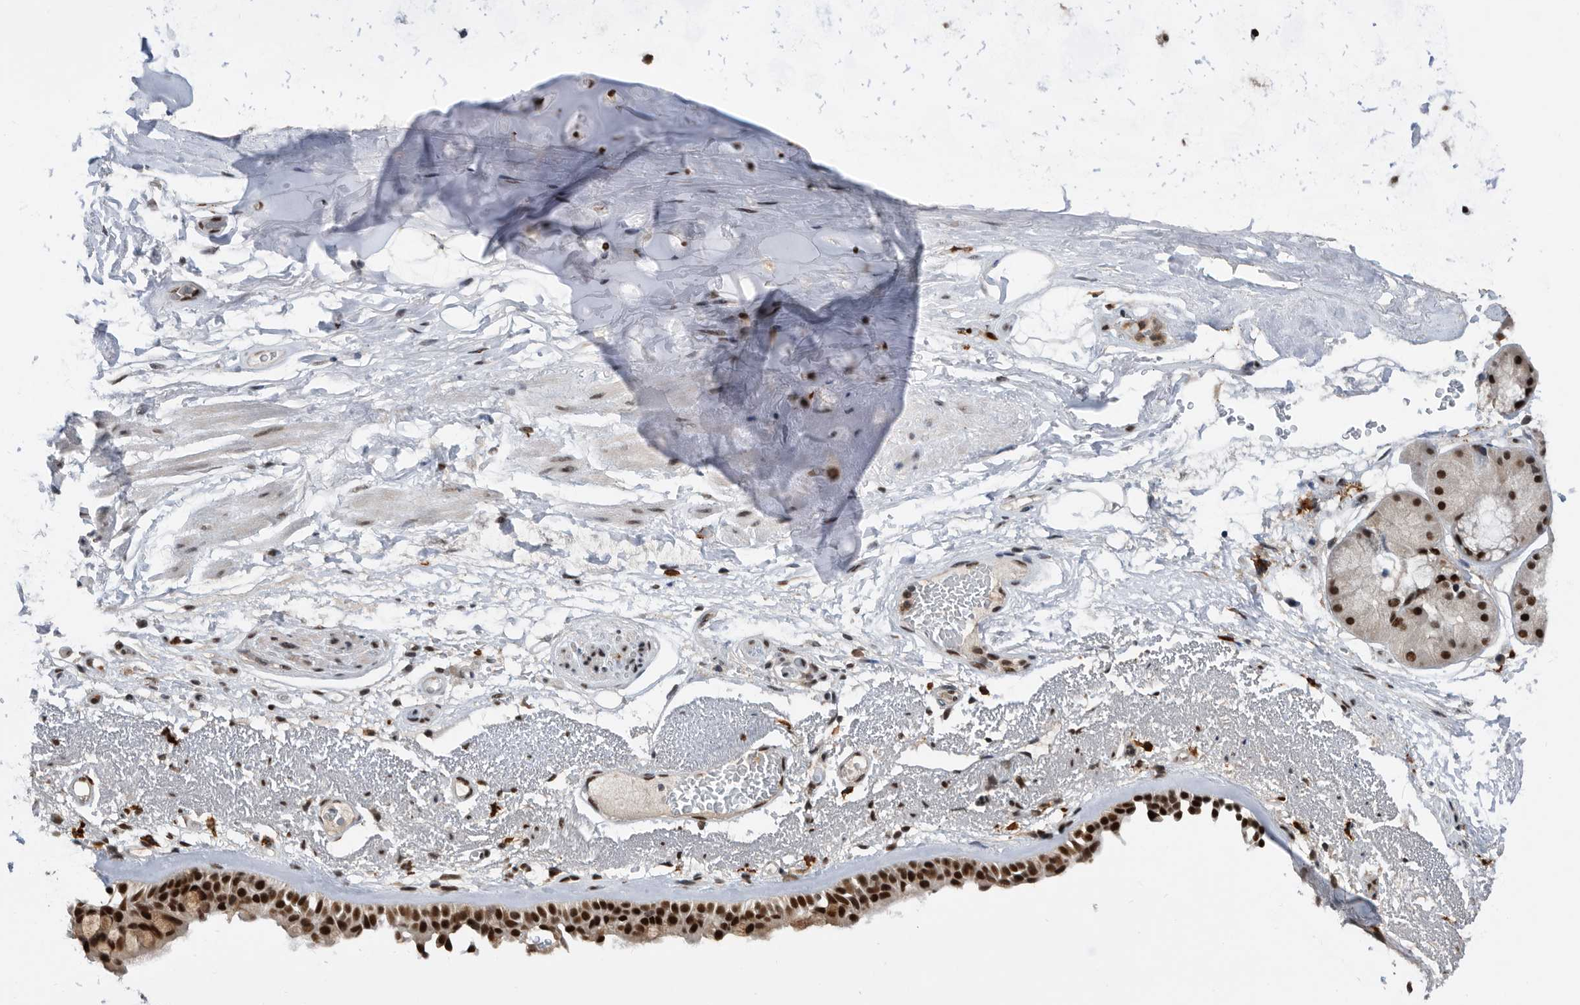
{"staining": {"intensity": "strong", "quantity": "25%-75%", "location": "nuclear"}, "tissue": "bronchus", "cell_type": "Respiratory epithelial cells", "image_type": "normal", "snomed": [{"axis": "morphology", "description": "Normal tissue, NOS"}, {"axis": "morphology", "description": "Squamous cell carcinoma, NOS"}, {"axis": "topography", "description": "Lymph node"}, {"axis": "topography", "description": "Bronchus"}, {"axis": "topography", "description": "Lung"}], "caption": "About 25%-75% of respiratory epithelial cells in benign human bronchus show strong nuclear protein staining as visualized by brown immunohistochemical staining.", "gene": "ZNF260", "patient": {"sex": "male", "age": 66}}